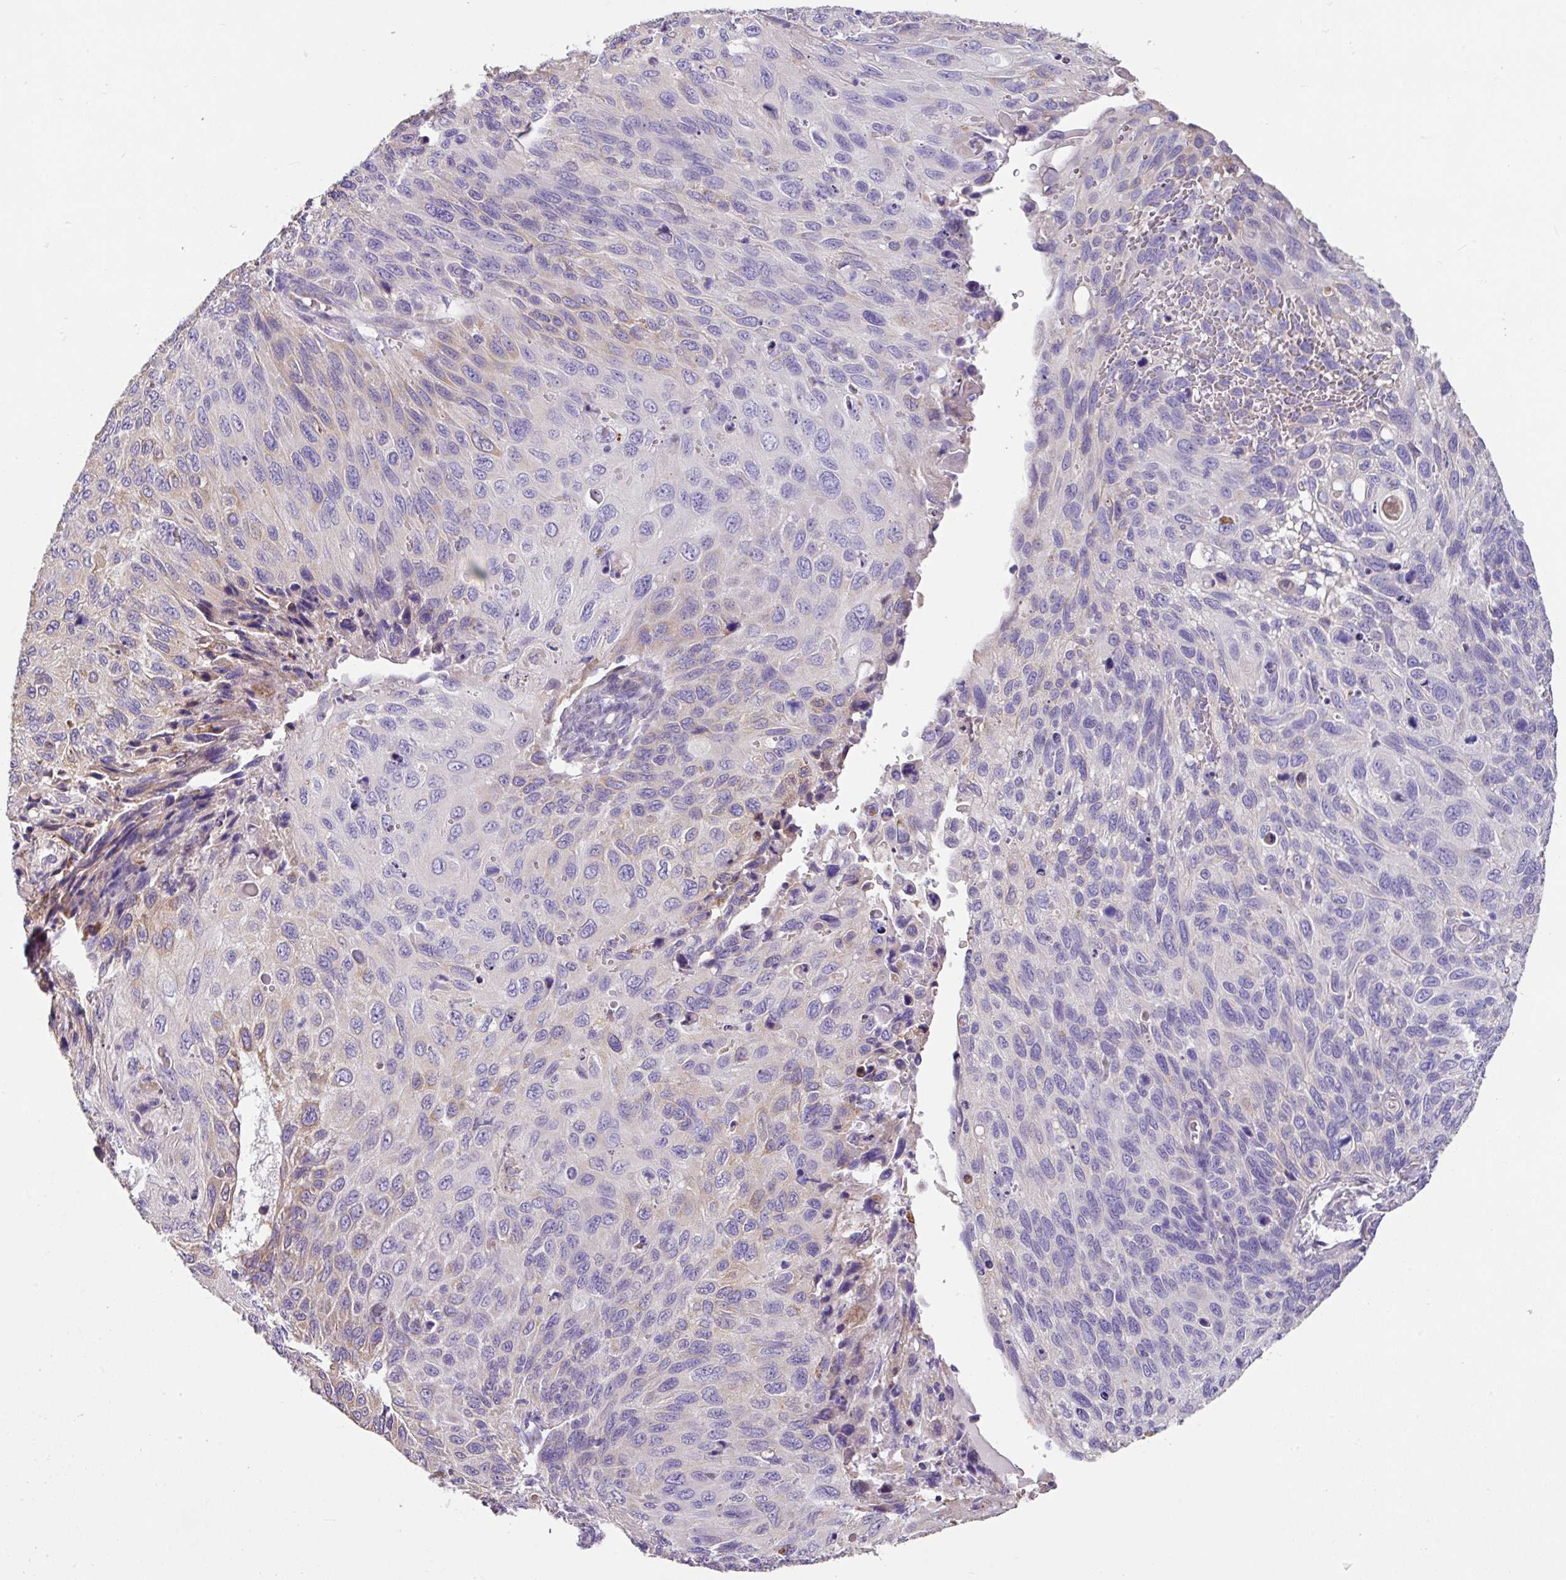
{"staining": {"intensity": "weak", "quantity": "<25%", "location": "cytoplasmic/membranous"}, "tissue": "cervical cancer", "cell_type": "Tumor cells", "image_type": "cancer", "snomed": [{"axis": "morphology", "description": "Squamous cell carcinoma, NOS"}, {"axis": "topography", "description": "Cervix"}], "caption": "Tumor cells are negative for brown protein staining in cervical cancer (squamous cell carcinoma).", "gene": "ZG16", "patient": {"sex": "female", "age": 70}}